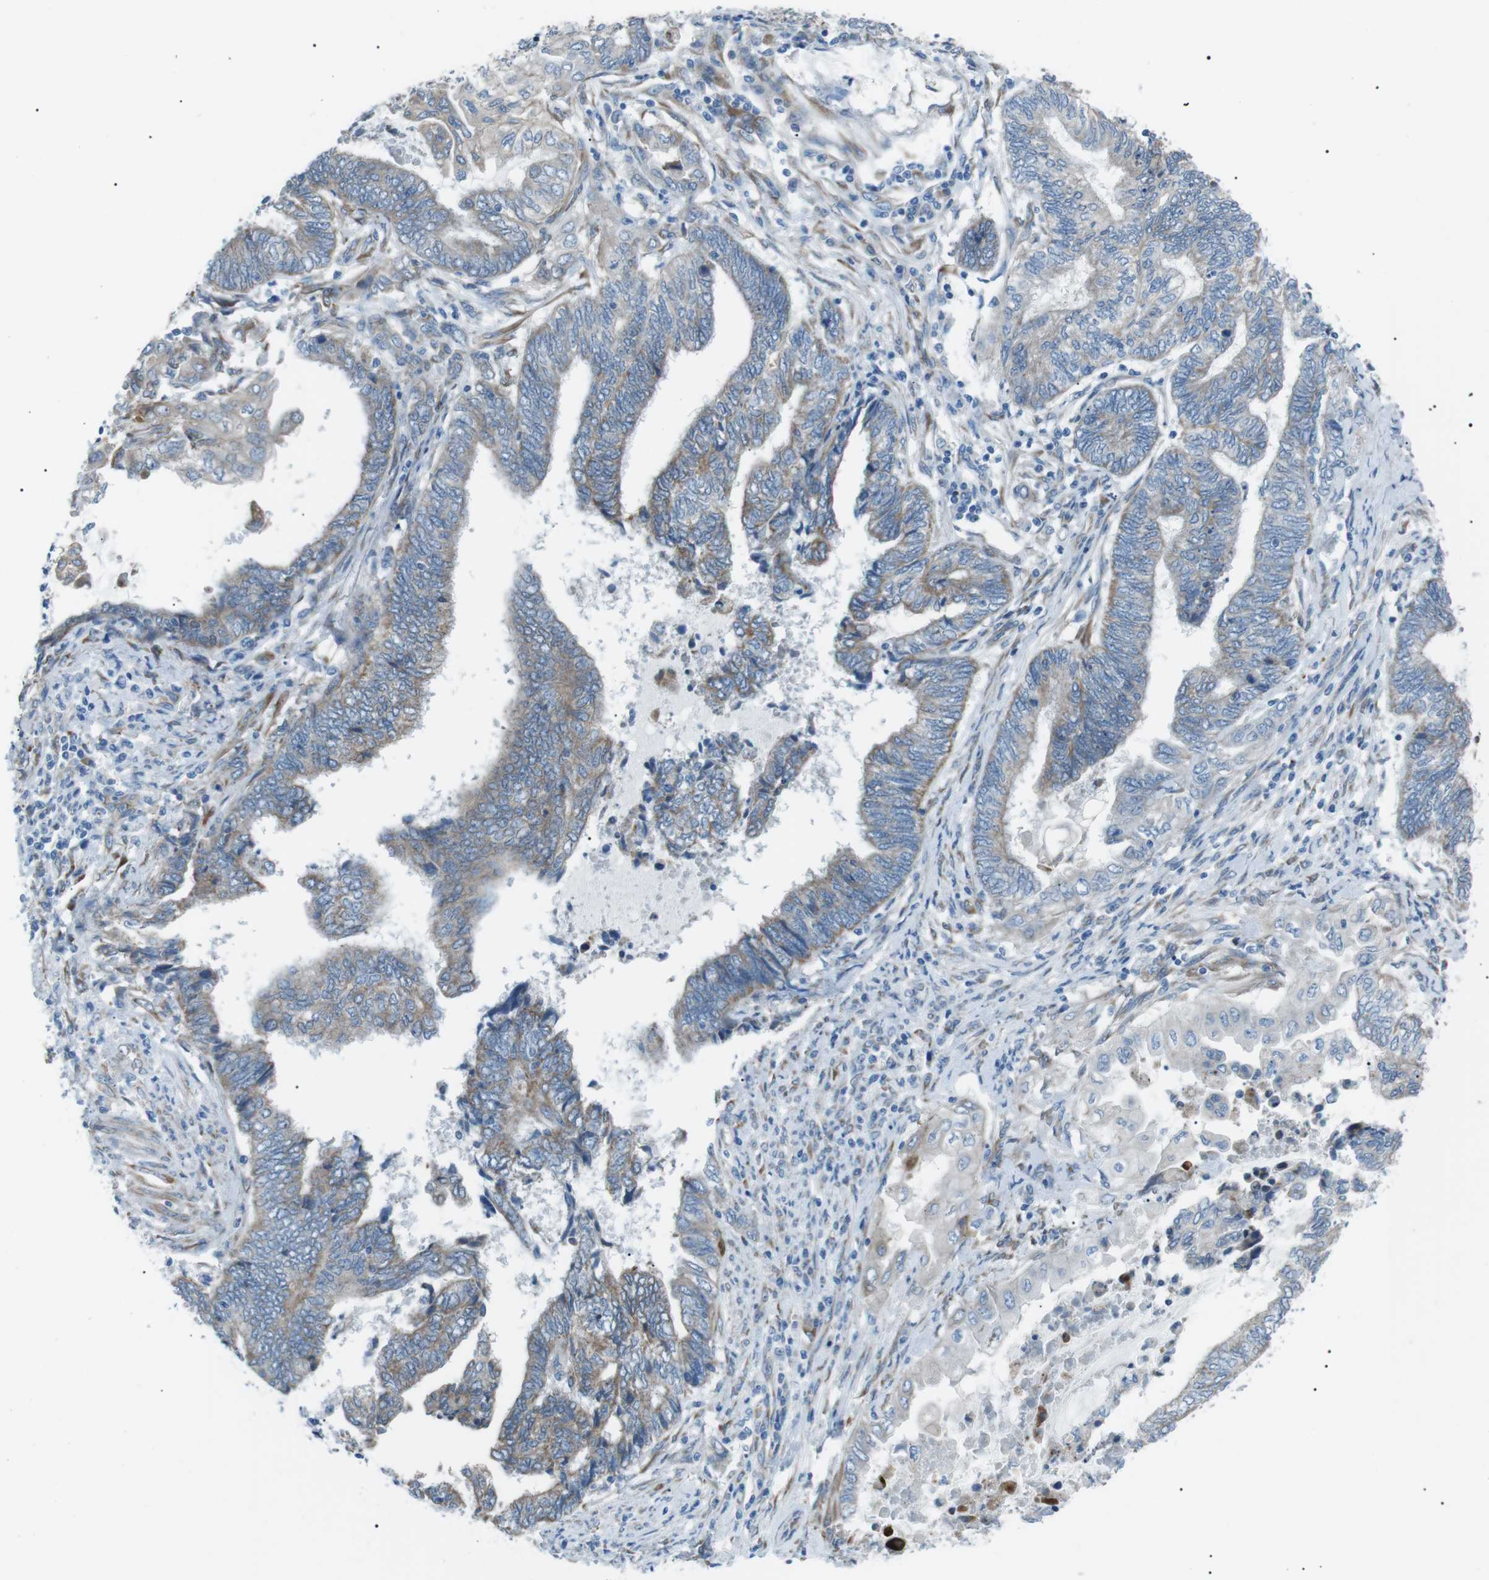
{"staining": {"intensity": "weak", "quantity": "25%-75%", "location": "cytoplasmic/membranous"}, "tissue": "endometrial cancer", "cell_type": "Tumor cells", "image_type": "cancer", "snomed": [{"axis": "morphology", "description": "Adenocarcinoma, NOS"}, {"axis": "topography", "description": "Uterus"}, {"axis": "topography", "description": "Endometrium"}], "caption": "IHC histopathology image of neoplastic tissue: adenocarcinoma (endometrial) stained using immunohistochemistry (IHC) demonstrates low levels of weak protein expression localized specifically in the cytoplasmic/membranous of tumor cells, appearing as a cytoplasmic/membranous brown color.", "gene": "MTARC2", "patient": {"sex": "female", "age": 70}}